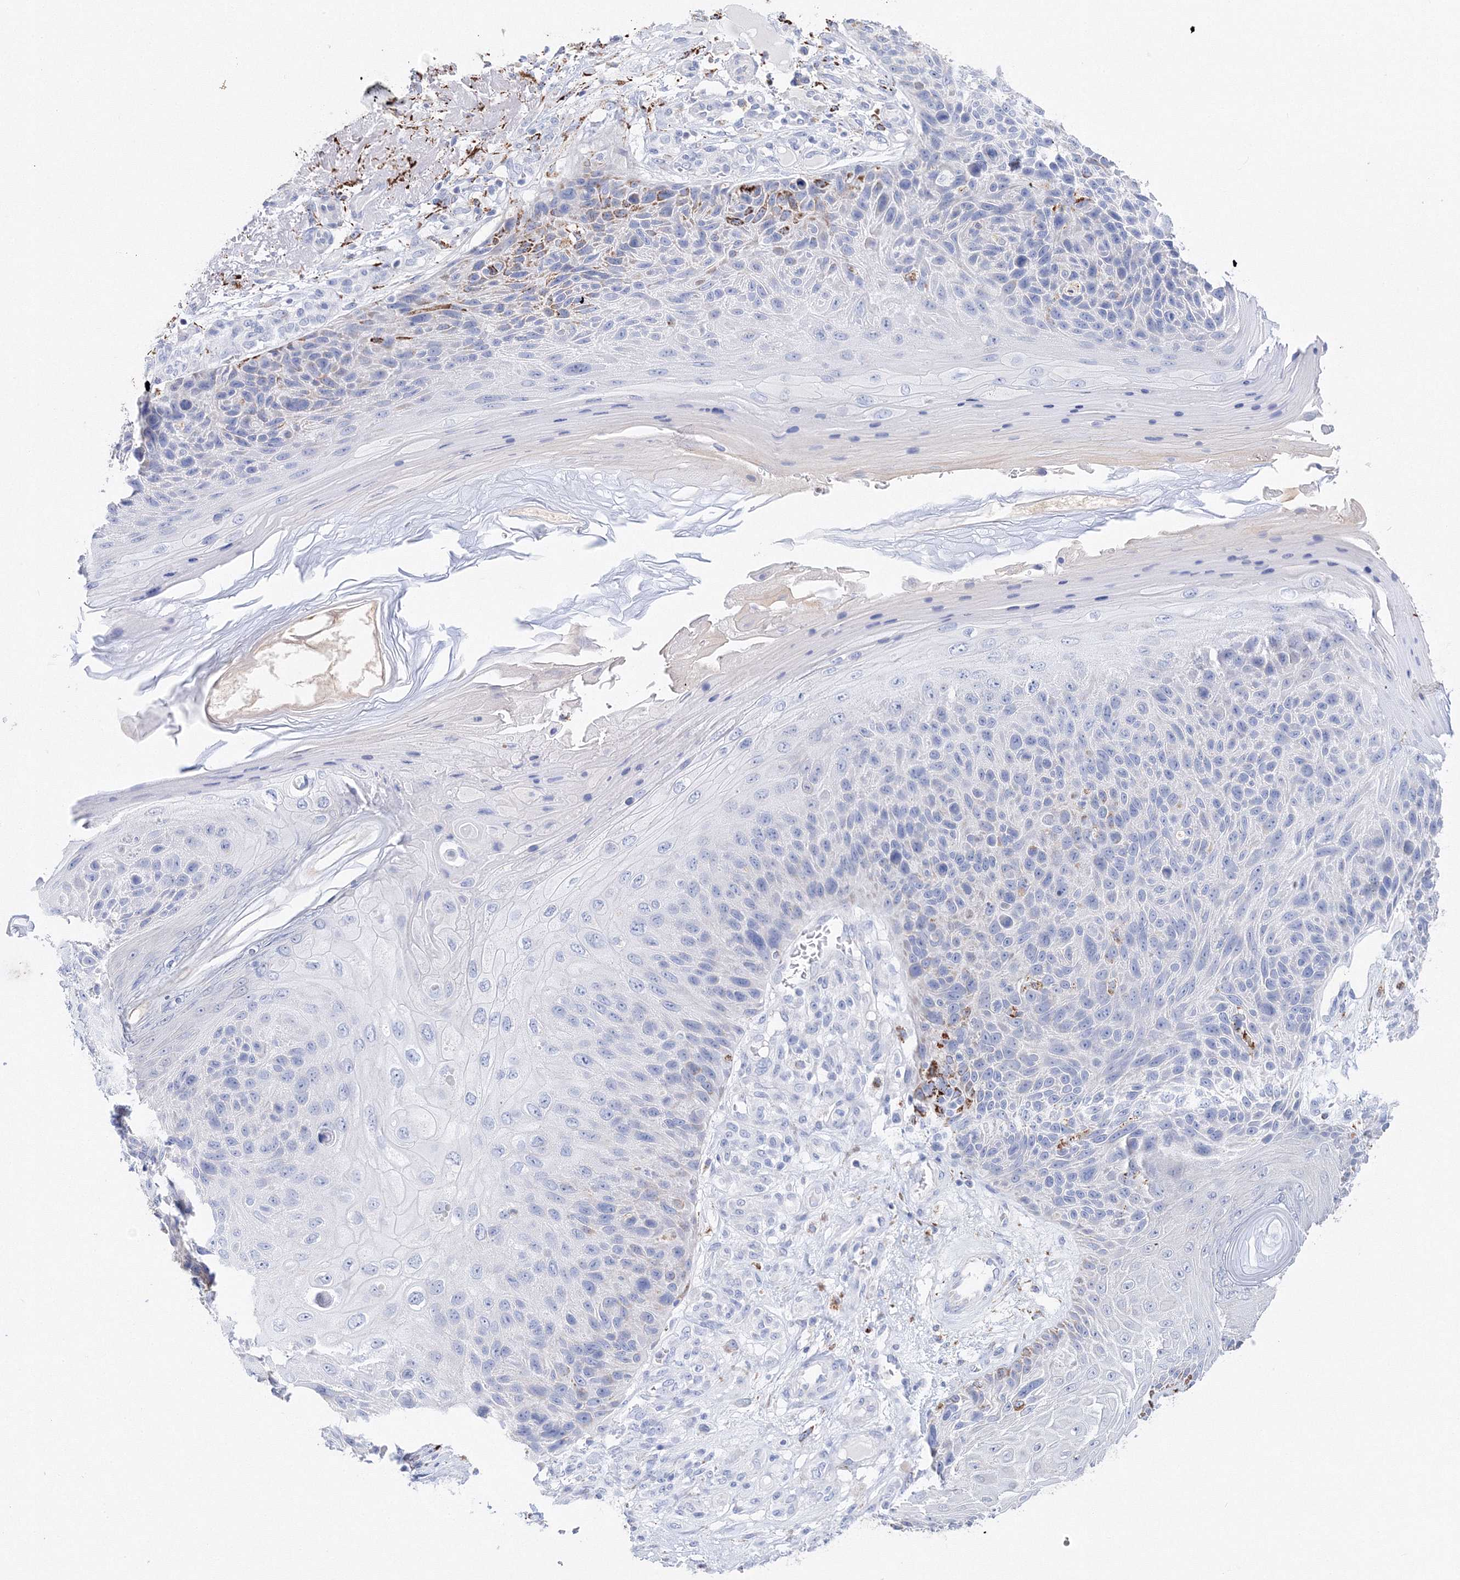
{"staining": {"intensity": "moderate", "quantity": "<25%", "location": "cytoplasmic/membranous"}, "tissue": "skin cancer", "cell_type": "Tumor cells", "image_type": "cancer", "snomed": [{"axis": "morphology", "description": "Squamous cell carcinoma, NOS"}, {"axis": "topography", "description": "Skin"}], "caption": "Immunohistochemical staining of squamous cell carcinoma (skin) displays moderate cytoplasmic/membranous protein positivity in about <25% of tumor cells.", "gene": "MERTK", "patient": {"sex": "female", "age": 88}}